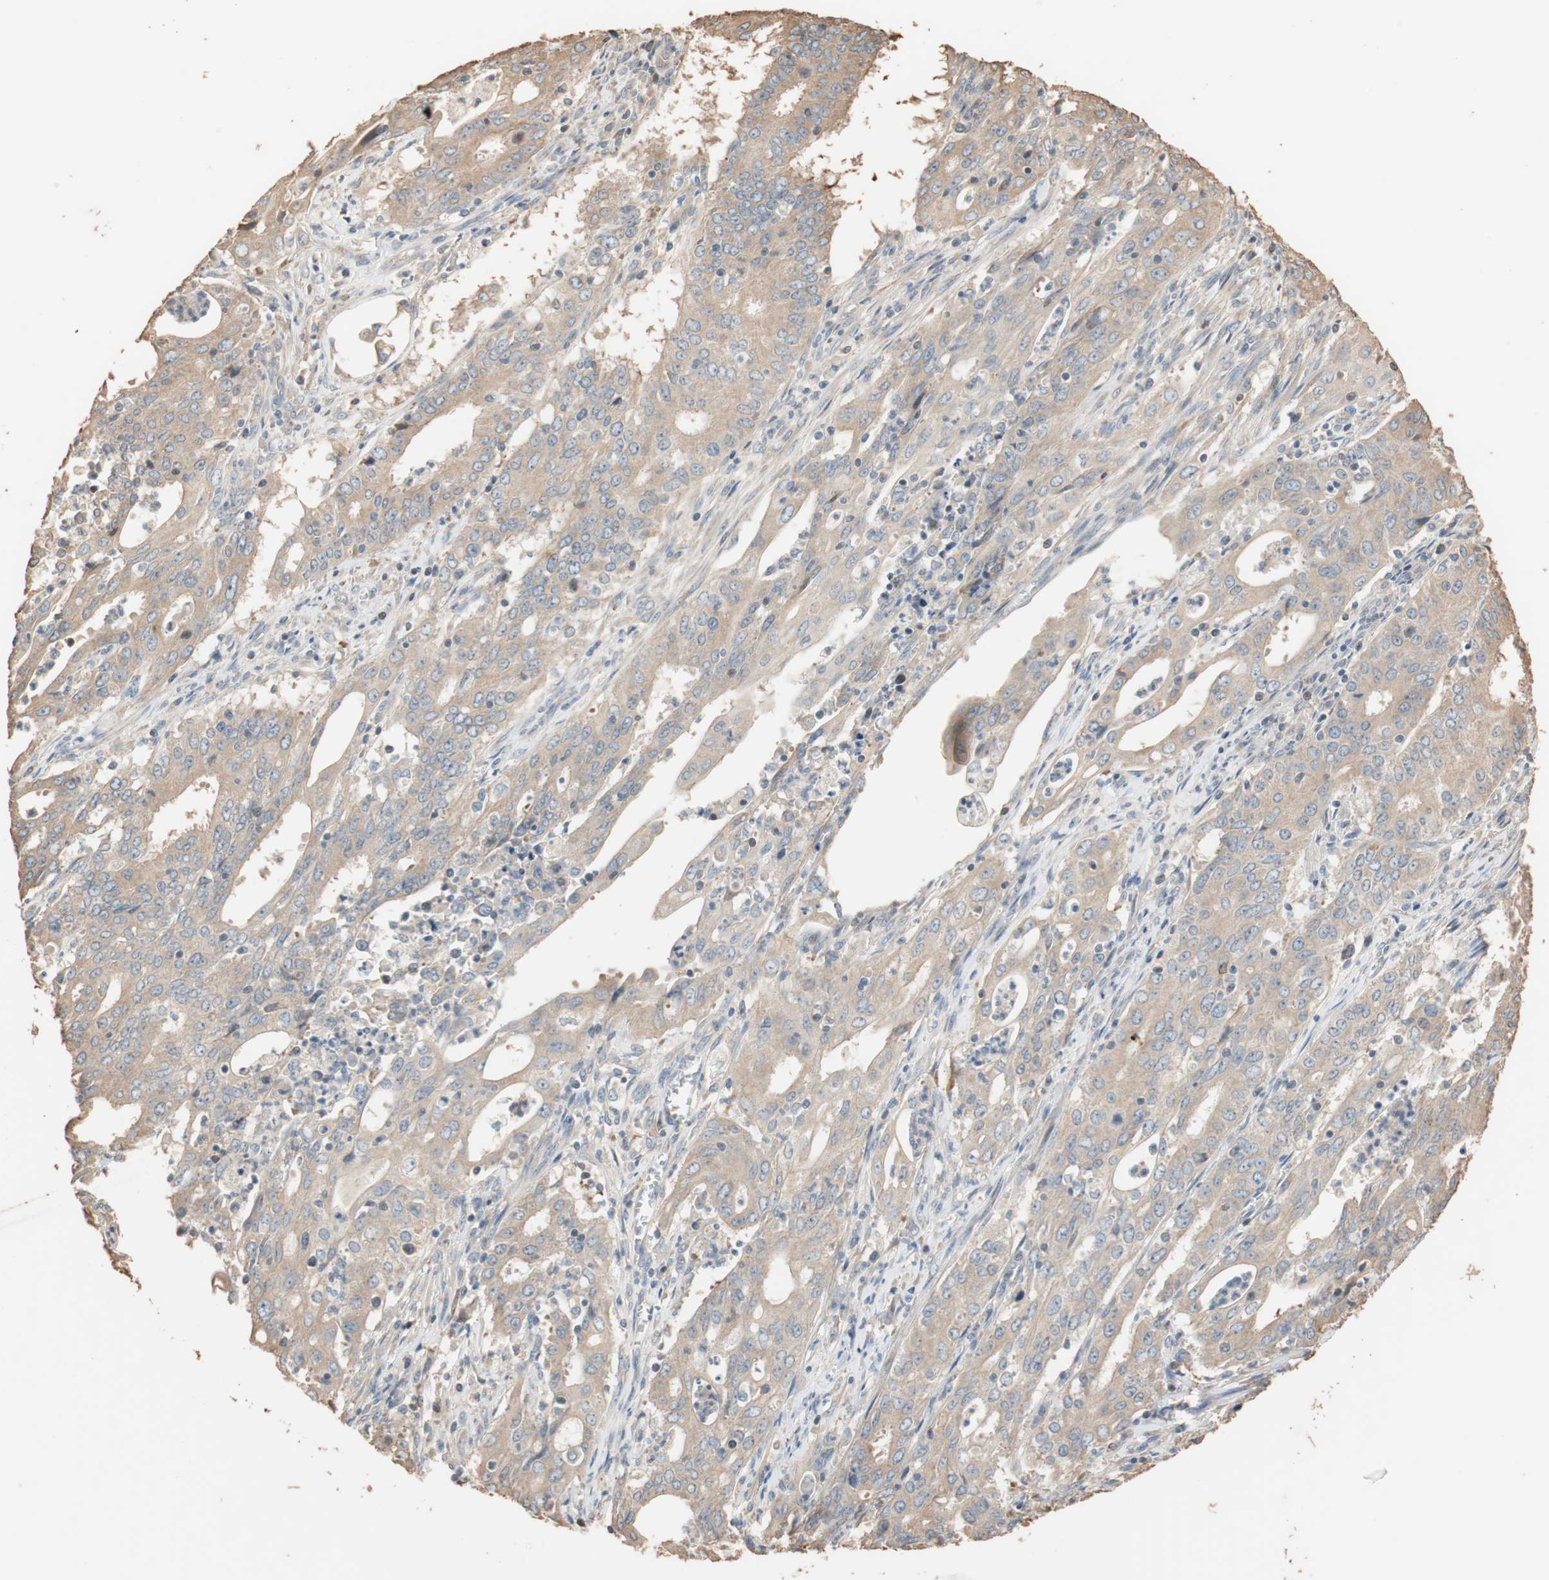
{"staining": {"intensity": "moderate", "quantity": ">75%", "location": "cytoplasmic/membranous"}, "tissue": "cervical cancer", "cell_type": "Tumor cells", "image_type": "cancer", "snomed": [{"axis": "morphology", "description": "Adenocarcinoma, NOS"}, {"axis": "topography", "description": "Cervix"}], "caption": "Brown immunohistochemical staining in cervical cancer (adenocarcinoma) reveals moderate cytoplasmic/membranous staining in approximately >75% of tumor cells. The staining was performed using DAB (3,3'-diaminobenzidine), with brown indicating positive protein expression. Nuclei are stained blue with hematoxylin.", "gene": "TUBB", "patient": {"sex": "female", "age": 44}}